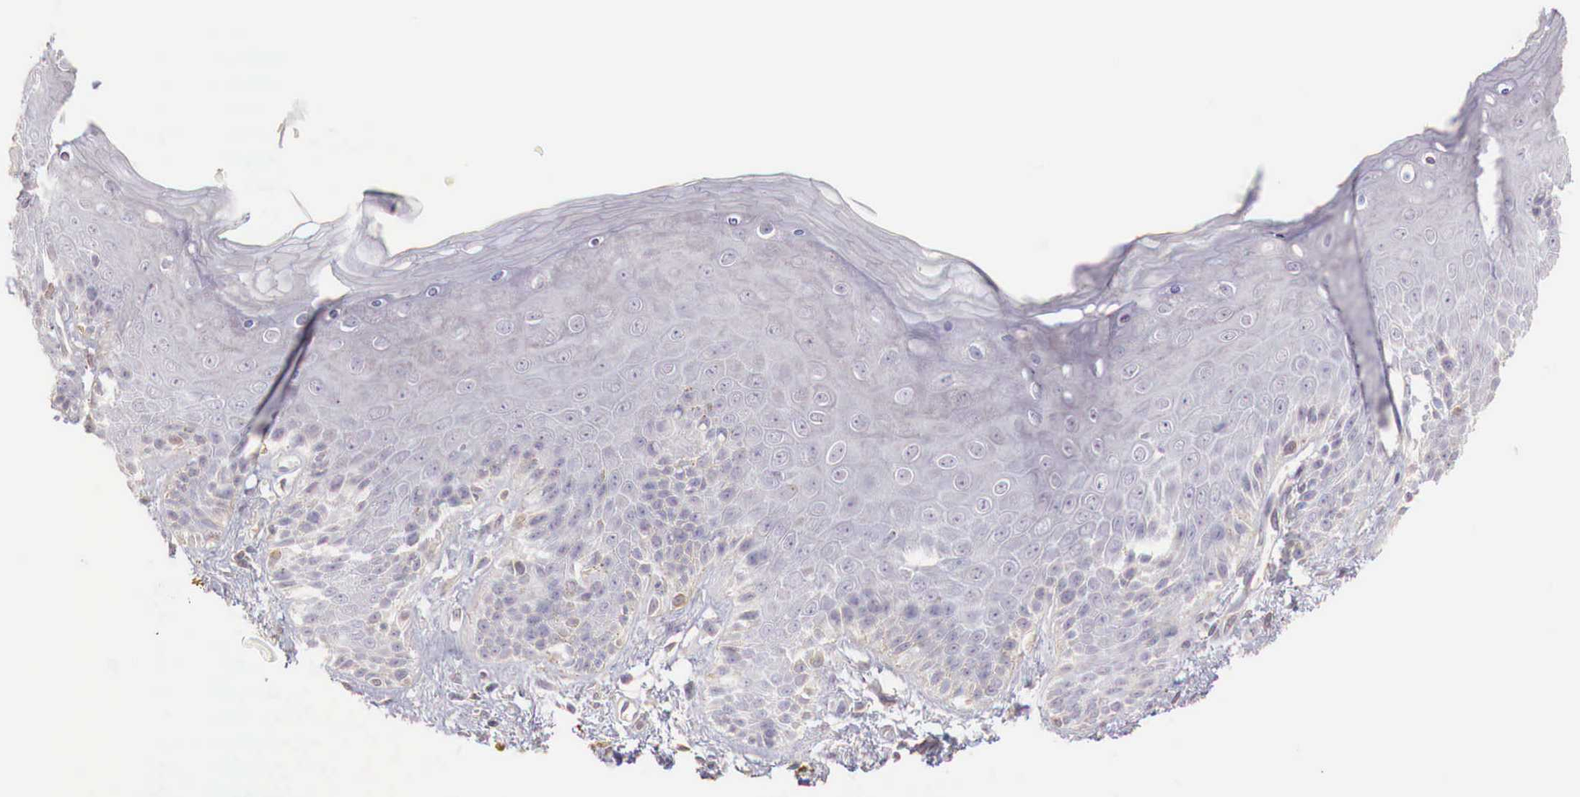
{"staining": {"intensity": "negative", "quantity": "none", "location": "none"}, "tissue": "skin", "cell_type": "Epidermal cells", "image_type": "normal", "snomed": [{"axis": "morphology", "description": "Normal tissue, NOS"}, {"axis": "topography", "description": "Anal"}, {"axis": "topography", "description": "Peripheral nerve tissue"}], "caption": "Epidermal cells are negative for brown protein staining in normal skin. The staining was performed using DAB (3,3'-diaminobenzidine) to visualize the protein expression in brown, while the nuclei were stained in blue with hematoxylin (Magnification: 20x).", "gene": "XPNPEP2", "patient": {"sex": "female", "age": 46}}